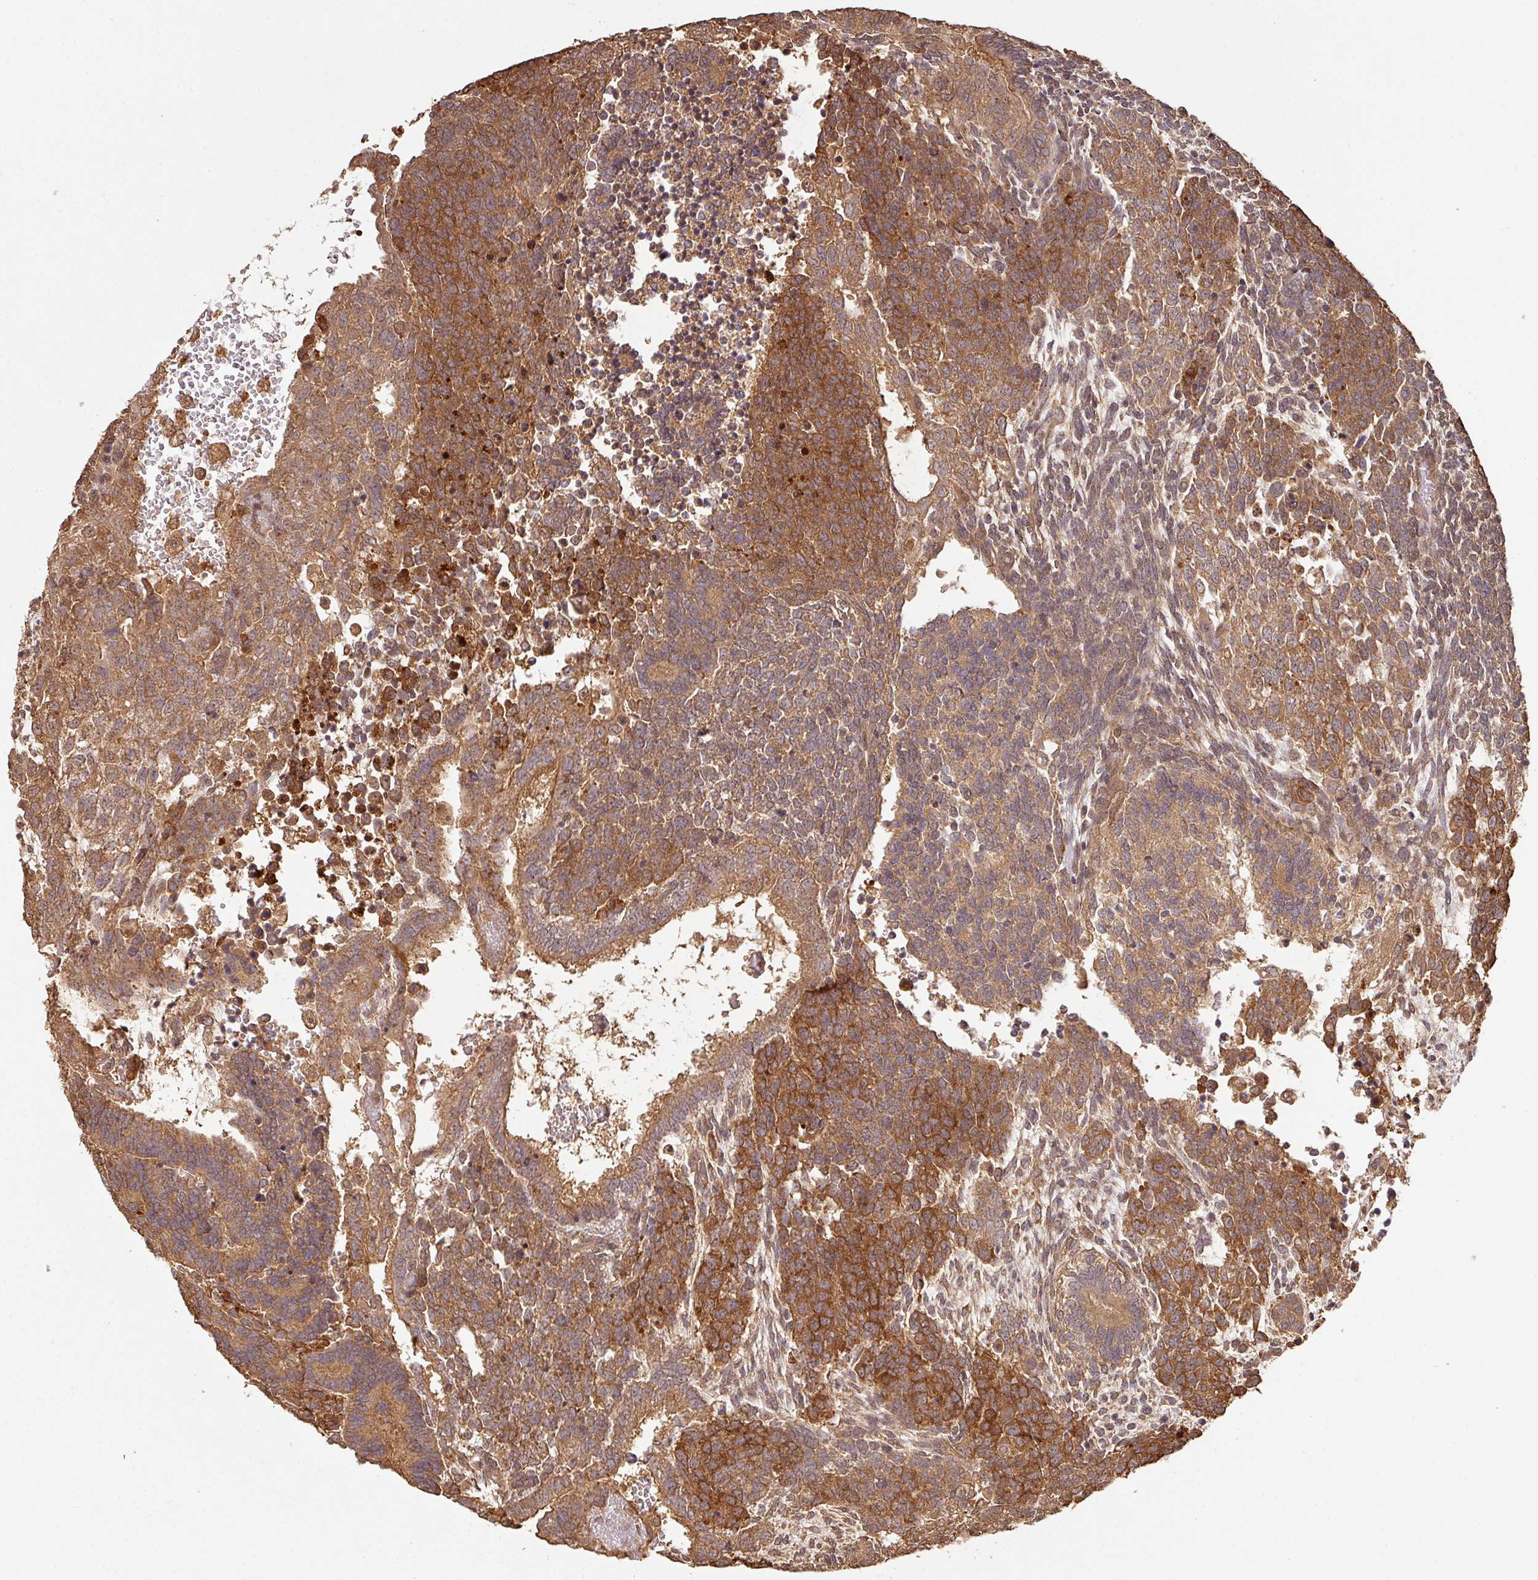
{"staining": {"intensity": "moderate", "quantity": ">75%", "location": "cytoplasmic/membranous"}, "tissue": "testis cancer", "cell_type": "Tumor cells", "image_type": "cancer", "snomed": [{"axis": "morphology", "description": "Carcinoma, Embryonal, NOS"}, {"axis": "topography", "description": "Testis"}], "caption": "A medium amount of moderate cytoplasmic/membranous staining is seen in about >75% of tumor cells in embryonal carcinoma (testis) tissue.", "gene": "ZNF322", "patient": {"sex": "male", "age": 23}}